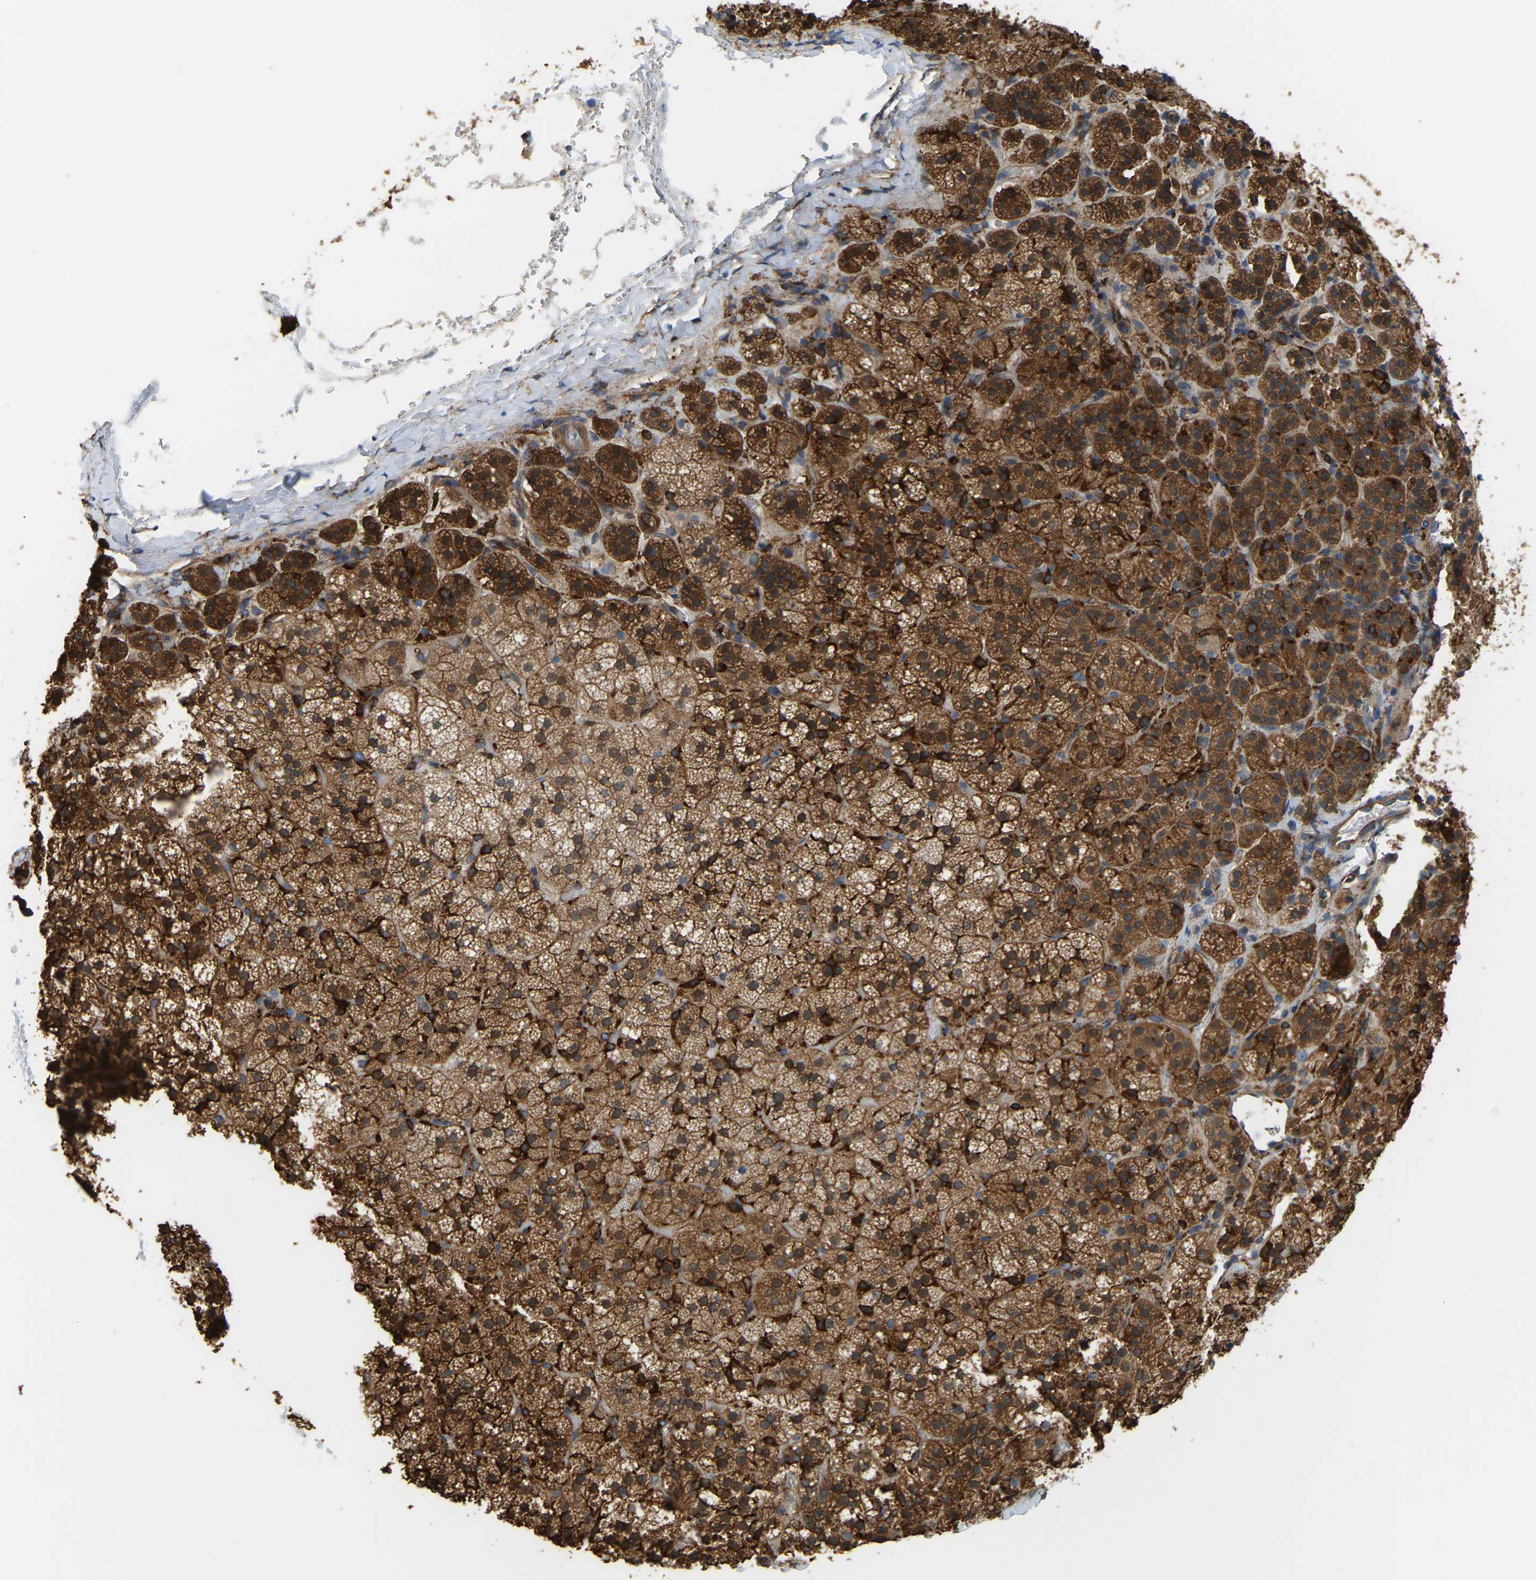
{"staining": {"intensity": "strong", "quantity": ">75%", "location": "cytoplasmic/membranous"}, "tissue": "adrenal gland", "cell_type": "Glandular cells", "image_type": "normal", "snomed": [{"axis": "morphology", "description": "Normal tissue, NOS"}, {"axis": "topography", "description": "Adrenal gland"}], "caption": "A micrograph of adrenal gland stained for a protein demonstrates strong cytoplasmic/membranous brown staining in glandular cells. The staining is performed using DAB brown chromogen to label protein expression. The nuclei are counter-stained blue using hematoxylin.", "gene": "PICALM", "patient": {"sex": "female", "age": 44}}